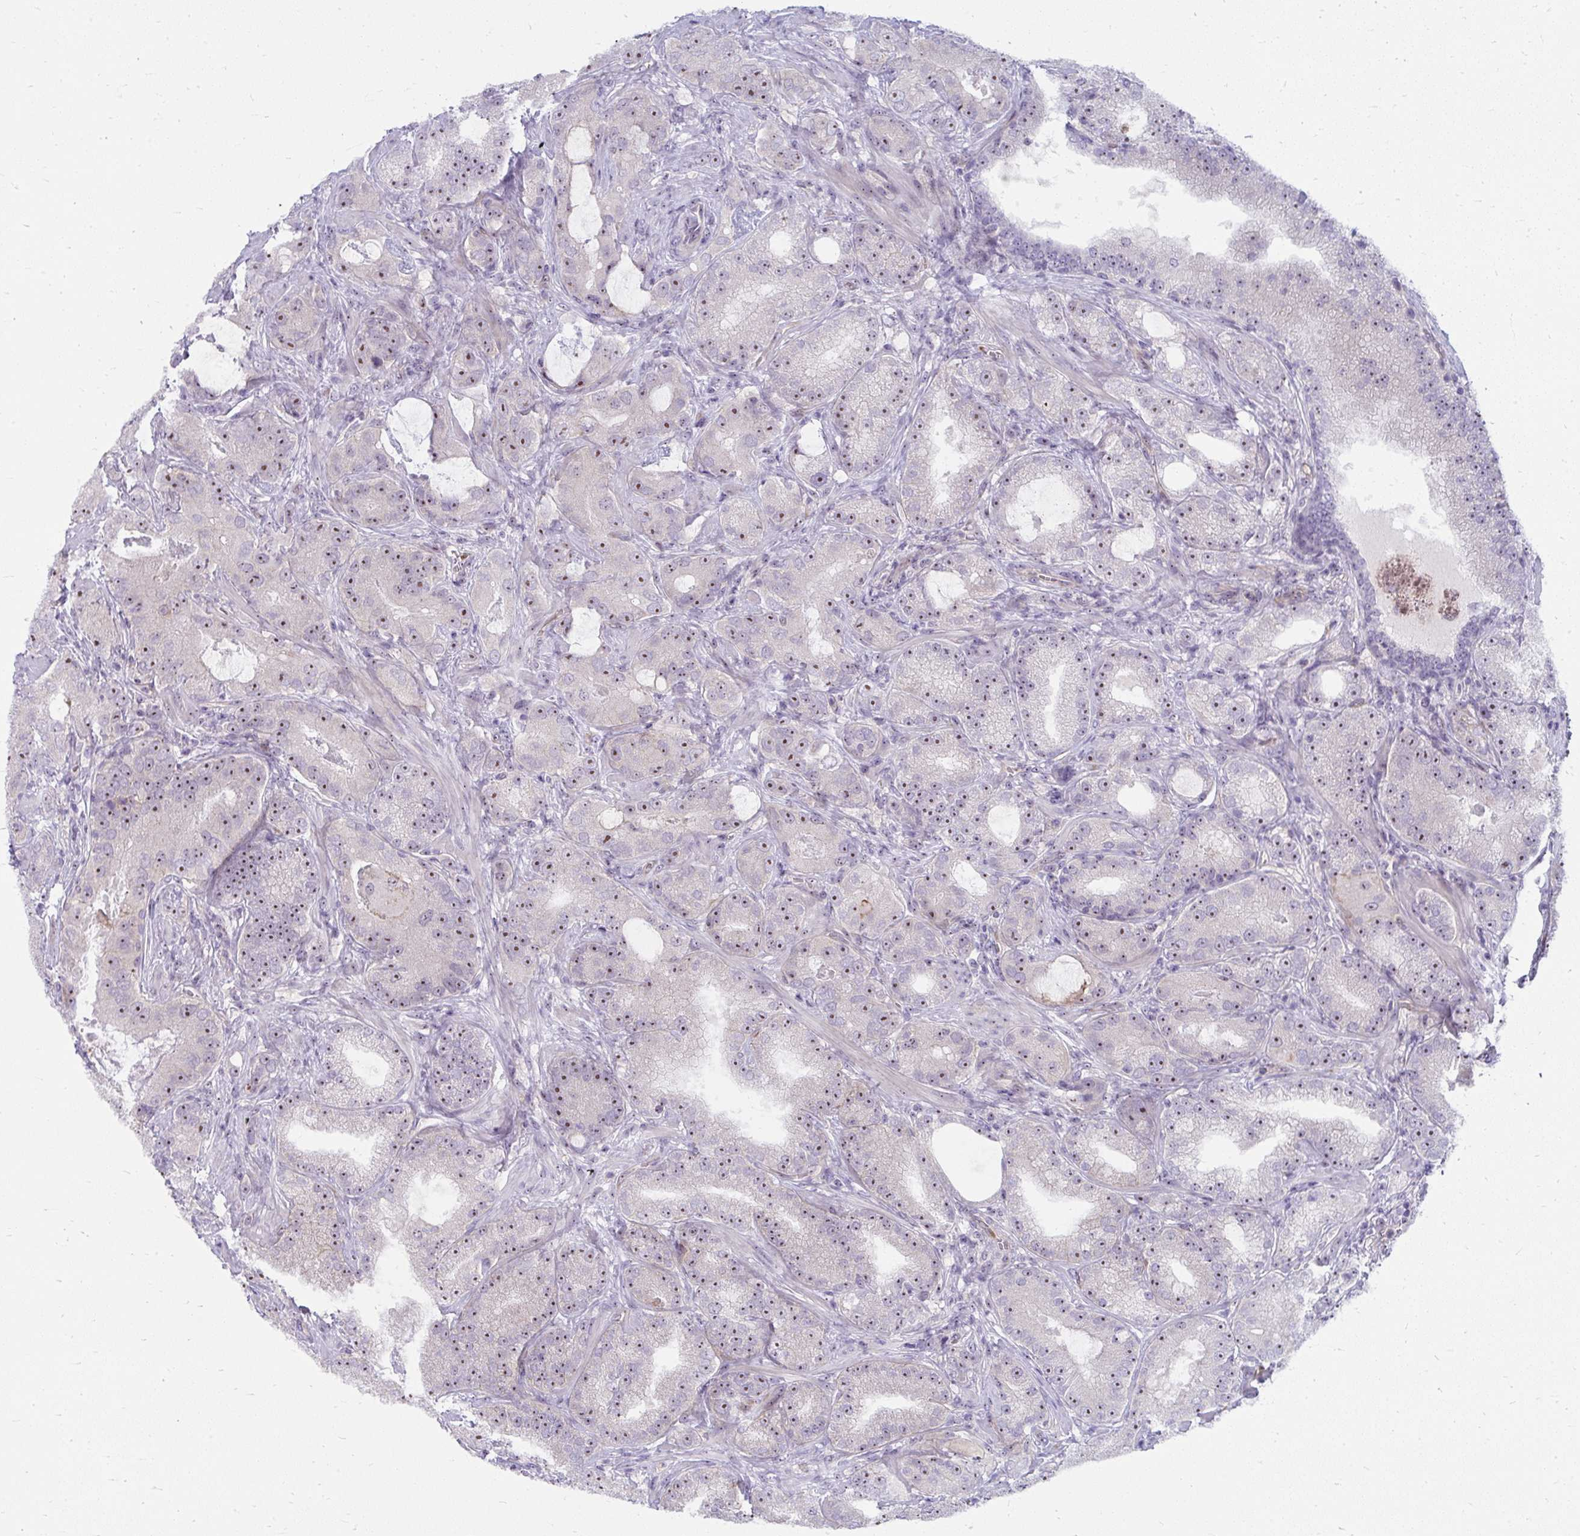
{"staining": {"intensity": "moderate", "quantity": ">75%", "location": "nuclear"}, "tissue": "prostate cancer", "cell_type": "Tumor cells", "image_type": "cancer", "snomed": [{"axis": "morphology", "description": "Adenocarcinoma, High grade"}, {"axis": "topography", "description": "Prostate"}], "caption": "Protein analysis of prostate cancer (high-grade adenocarcinoma) tissue demonstrates moderate nuclear staining in about >75% of tumor cells. Immunohistochemistry stains the protein of interest in brown and the nuclei are stained blue.", "gene": "MUS81", "patient": {"sex": "male", "age": 65}}